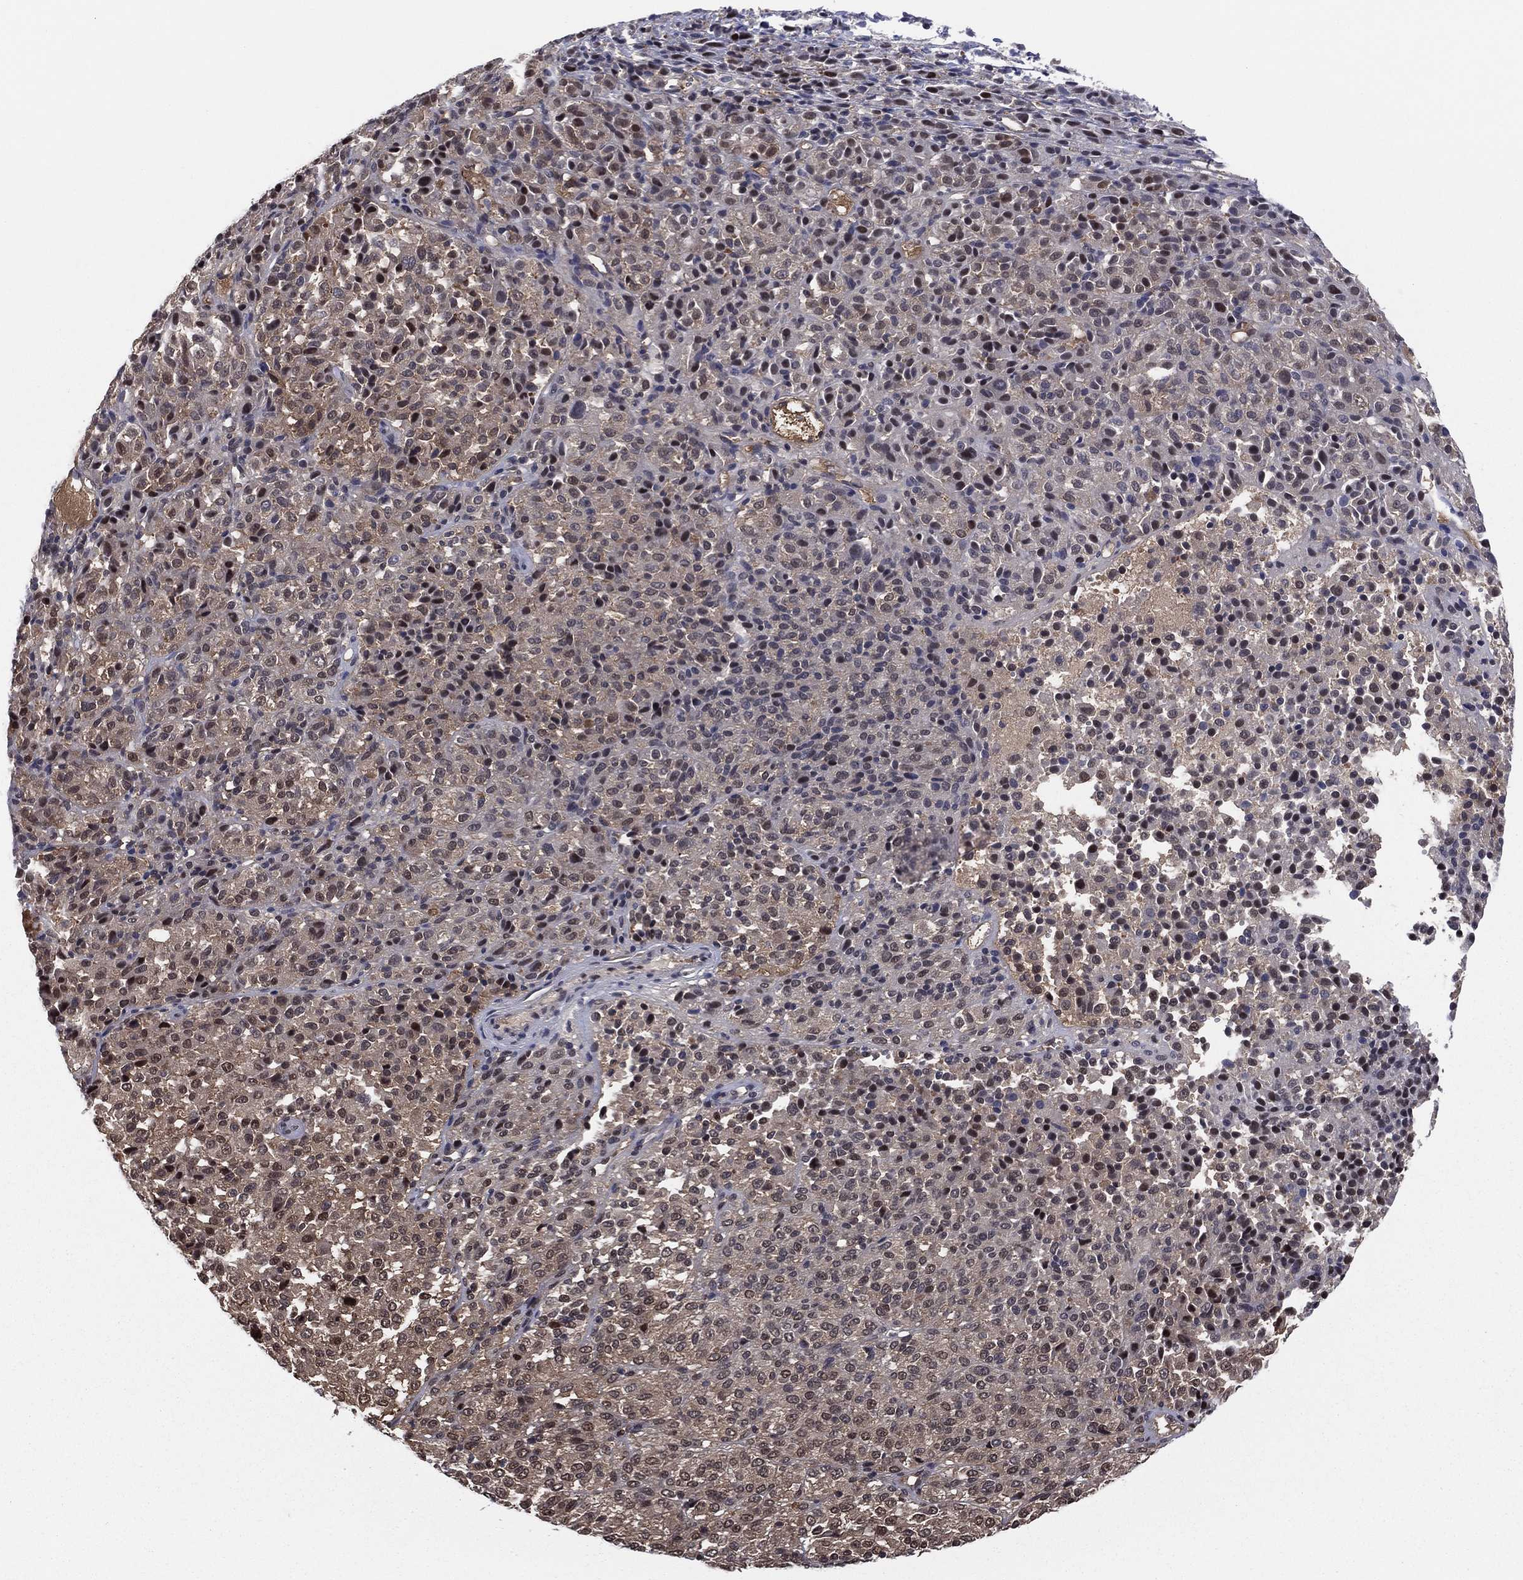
{"staining": {"intensity": "moderate", "quantity": "<25%", "location": "nuclear"}, "tissue": "melanoma", "cell_type": "Tumor cells", "image_type": "cancer", "snomed": [{"axis": "morphology", "description": "Malignant melanoma, Metastatic site"}, {"axis": "topography", "description": "Brain"}], "caption": "DAB immunohistochemical staining of malignant melanoma (metastatic site) demonstrates moderate nuclear protein expression in approximately <25% of tumor cells.", "gene": "ICOSLG", "patient": {"sex": "female", "age": 56}}